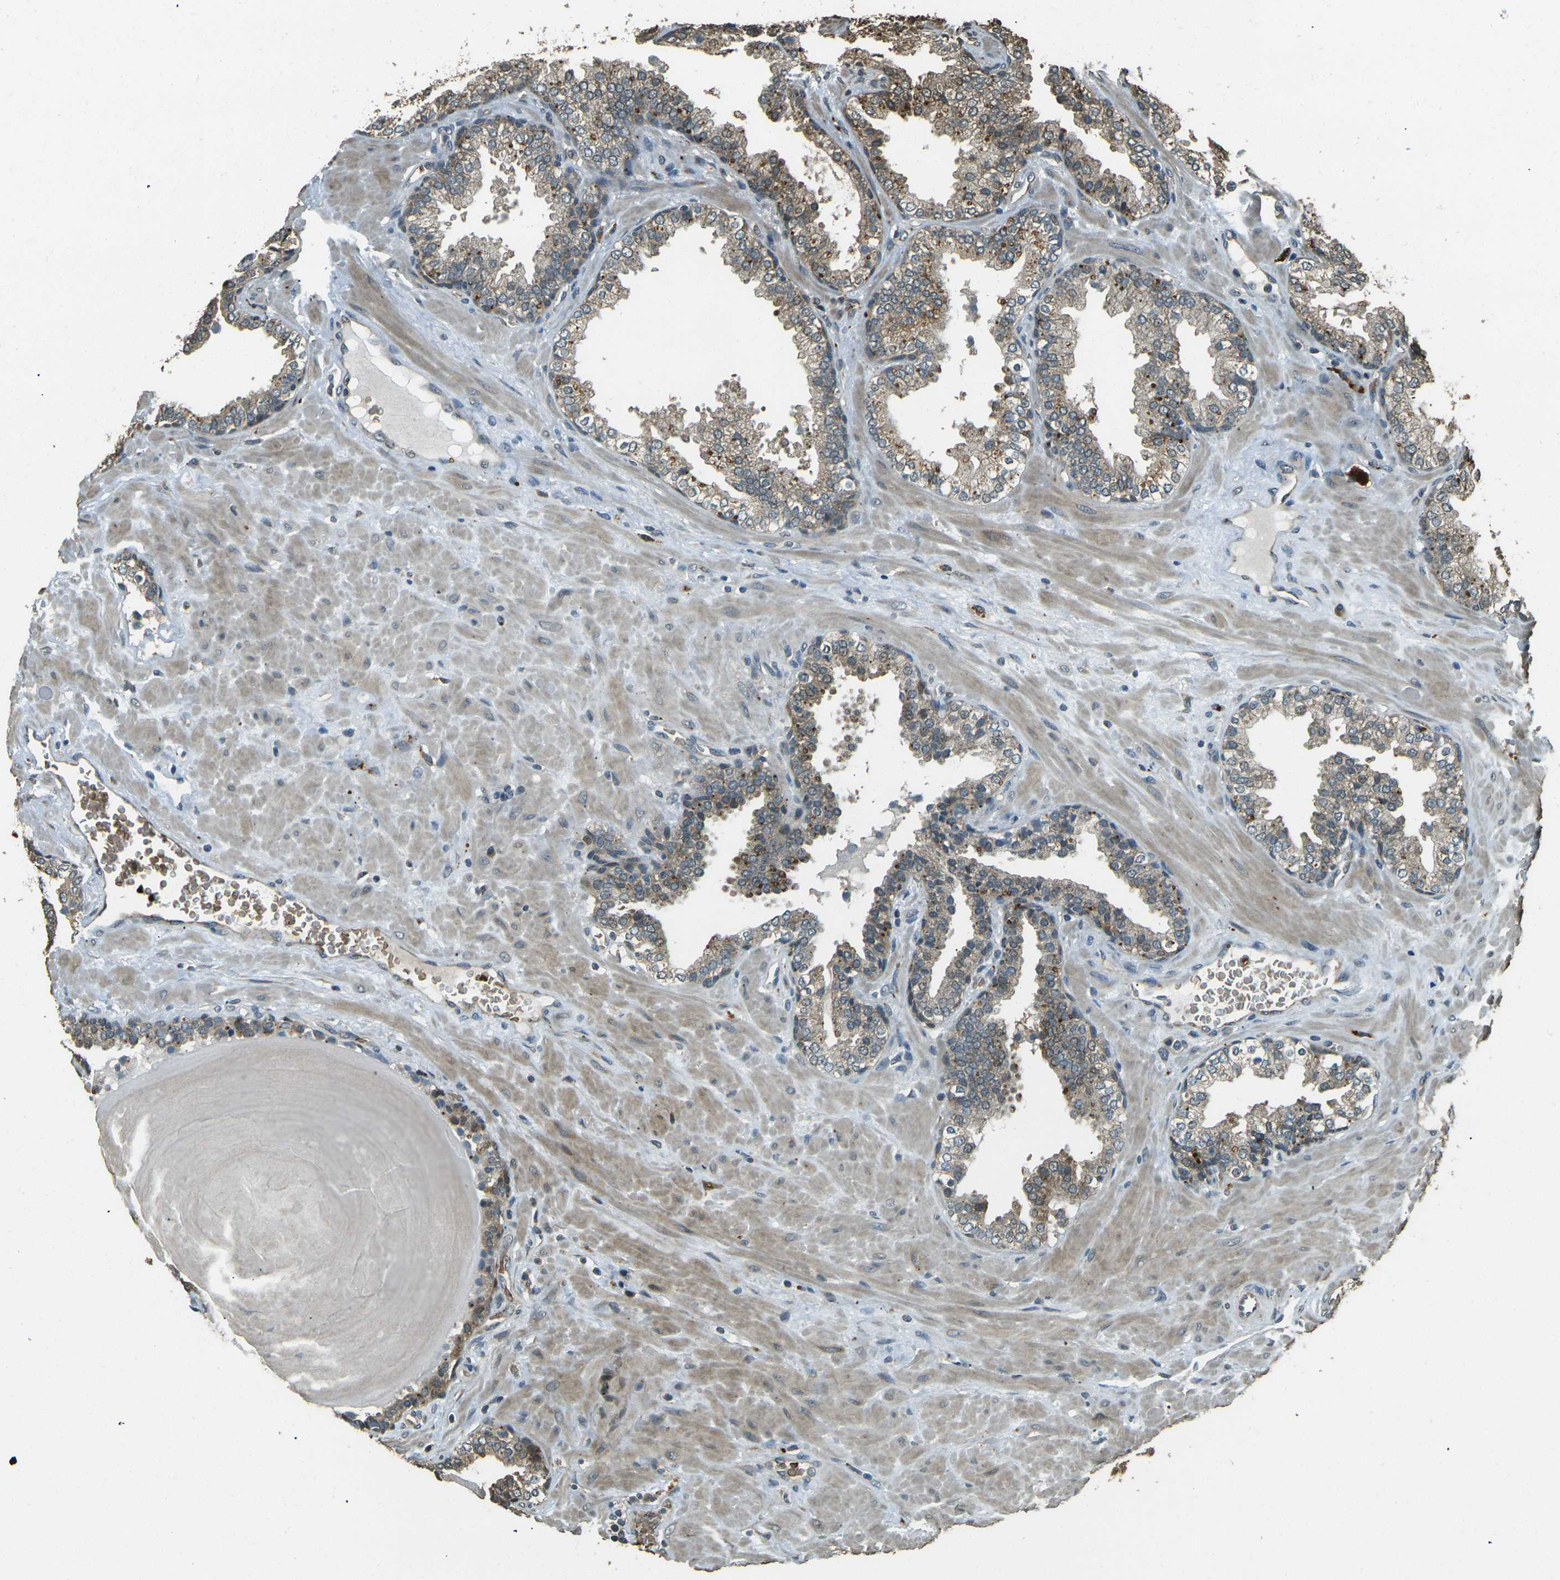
{"staining": {"intensity": "moderate", "quantity": "25%-75%", "location": "cytoplasmic/membranous"}, "tissue": "prostate", "cell_type": "Glandular cells", "image_type": "normal", "snomed": [{"axis": "morphology", "description": "Normal tissue, NOS"}, {"axis": "topography", "description": "Prostate"}], "caption": "IHC histopathology image of benign human prostate stained for a protein (brown), which exhibits medium levels of moderate cytoplasmic/membranous positivity in approximately 25%-75% of glandular cells.", "gene": "TOR1A", "patient": {"sex": "male", "age": 51}}